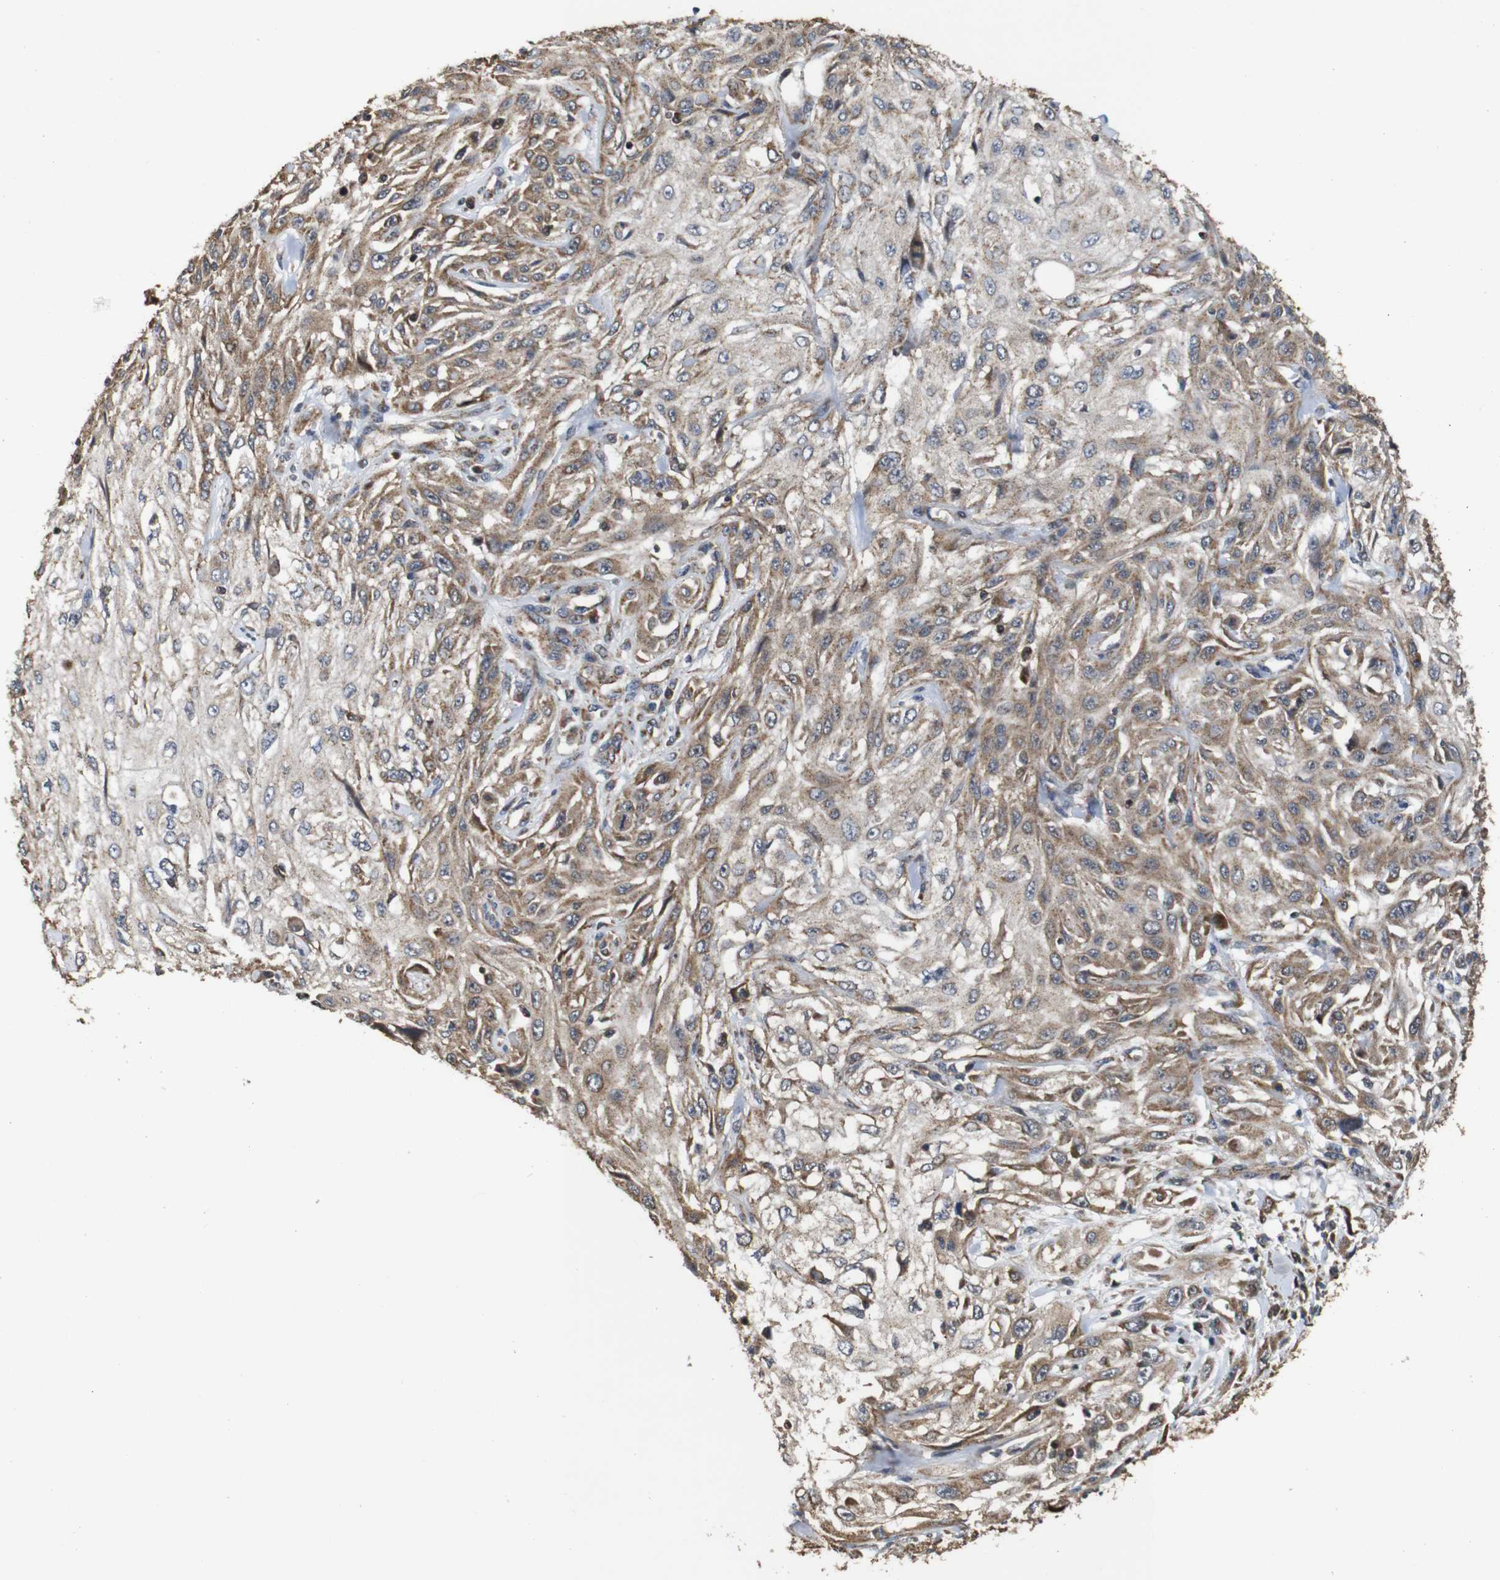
{"staining": {"intensity": "weak", "quantity": ">75%", "location": "cytoplasmic/membranous"}, "tissue": "skin cancer", "cell_type": "Tumor cells", "image_type": "cancer", "snomed": [{"axis": "morphology", "description": "Squamous cell carcinoma, NOS"}, {"axis": "topography", "description": "Skin"}], "caption": "Immunohistochemistry (IHC) (DAB) staining of skin squamous cell carcinoma exhibits weak cytoplasmic/membranous protein expression in about >75% of tumor cells. The staining was performed using DAB (3,3'-diaminobenzidine) to visualize the protein expression in brown, while the nuclei were stained in blue with hematoxylin (Magnification: 20x).", "gene": "SNN", "patient": {"sex": "male", "age": 75}}